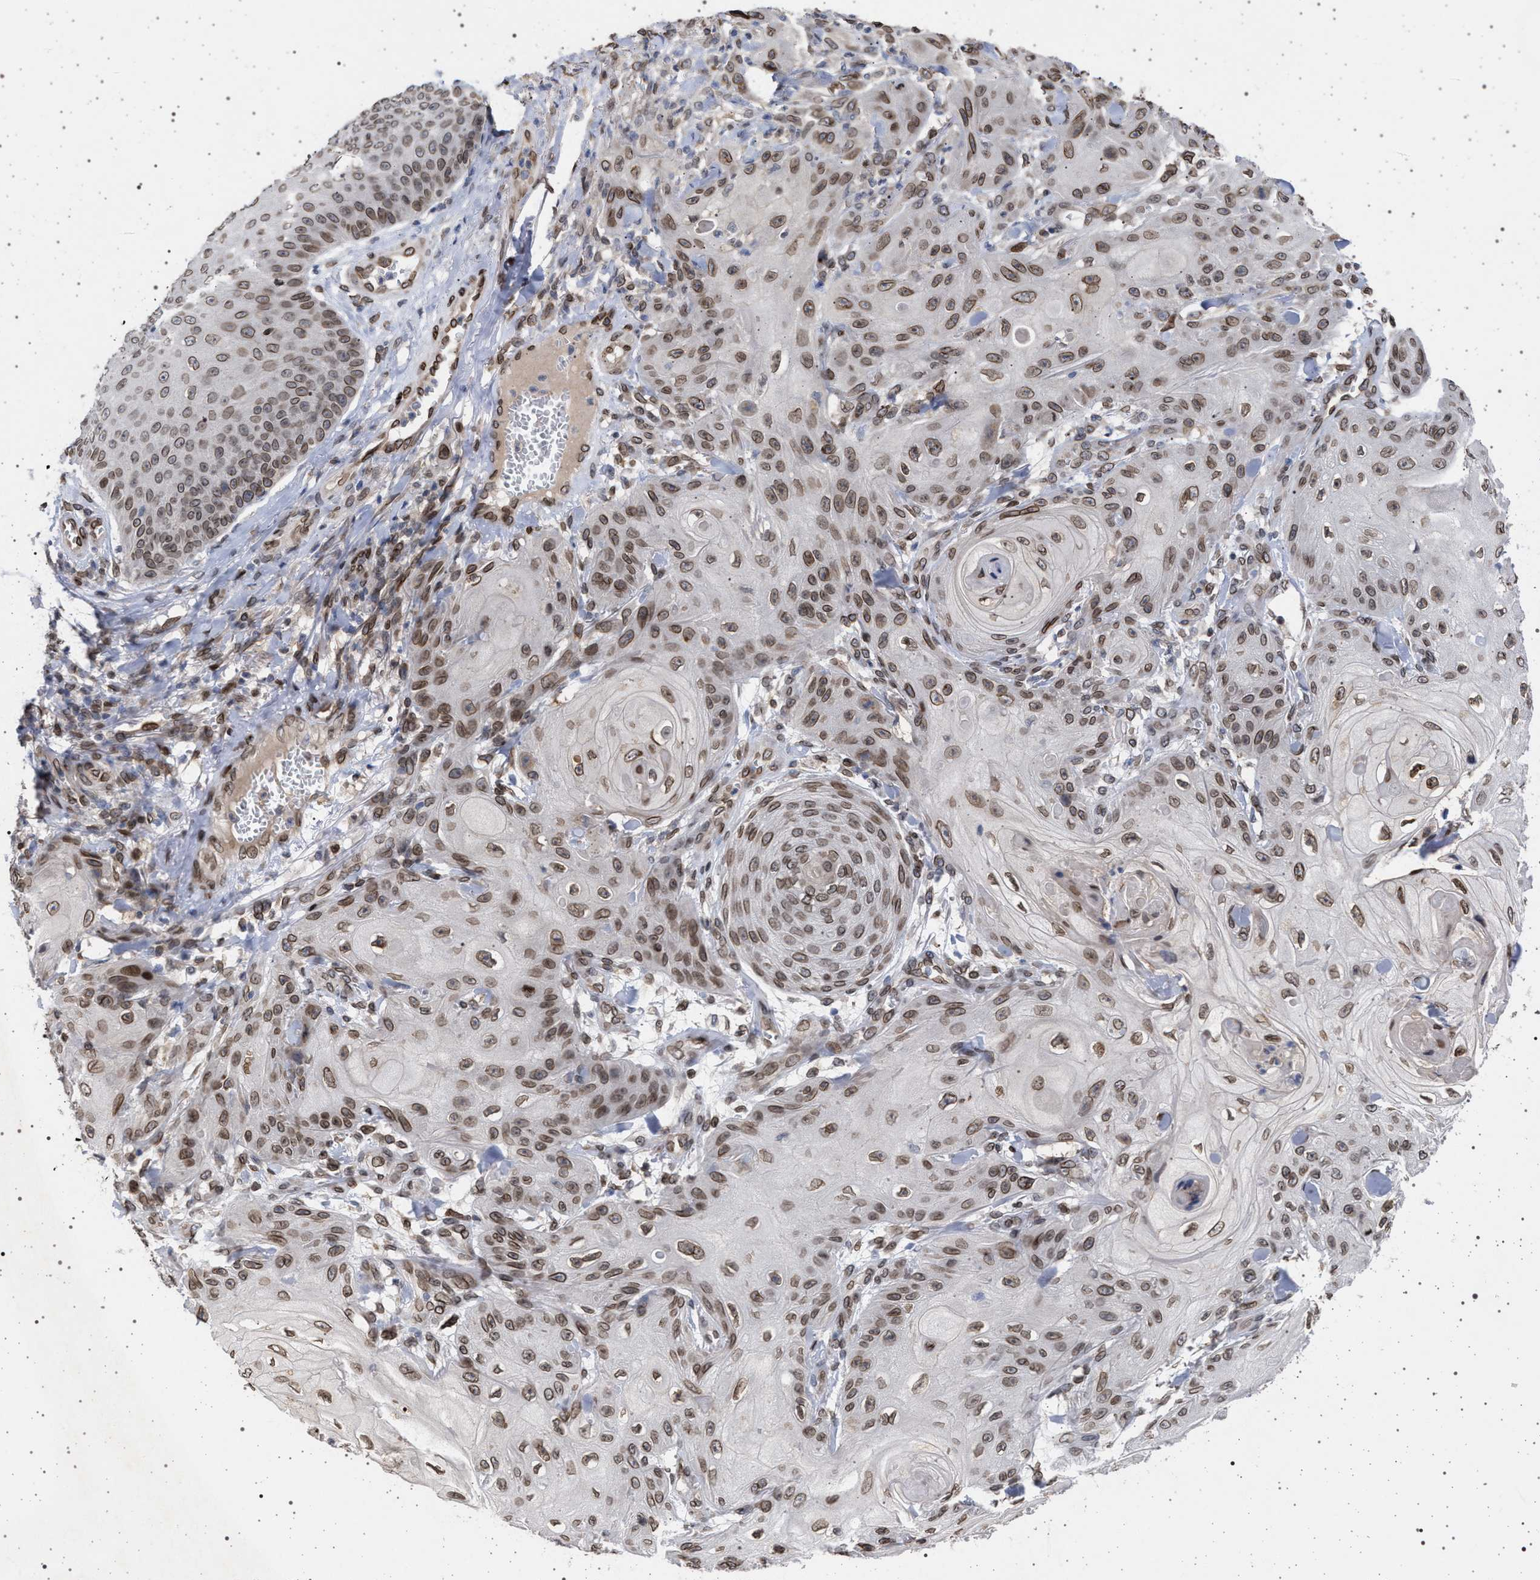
{"staining": {"intensity": "moderate", "quantity": ">75%", "location": "cytoplasmic/membranous,nuclear"}, "tissue": "skin cancer", "cell_type": "Tumor cells", "image_type": "cancer", "snomed": [{"axis": "morphology", "description": "Squamous cell carcinoma, NOS"}, {"axis": "topography", "description": "Skin"}], "caption": "The micrograph reveals a brown stain indicating the presence of a protein in the cytoplasmic/membranous and nuclear of tumor cells in skin cancer (squamous cell carcinoma).", "gene": "ING2", "patient": {"sex": "male", "age": 74}}